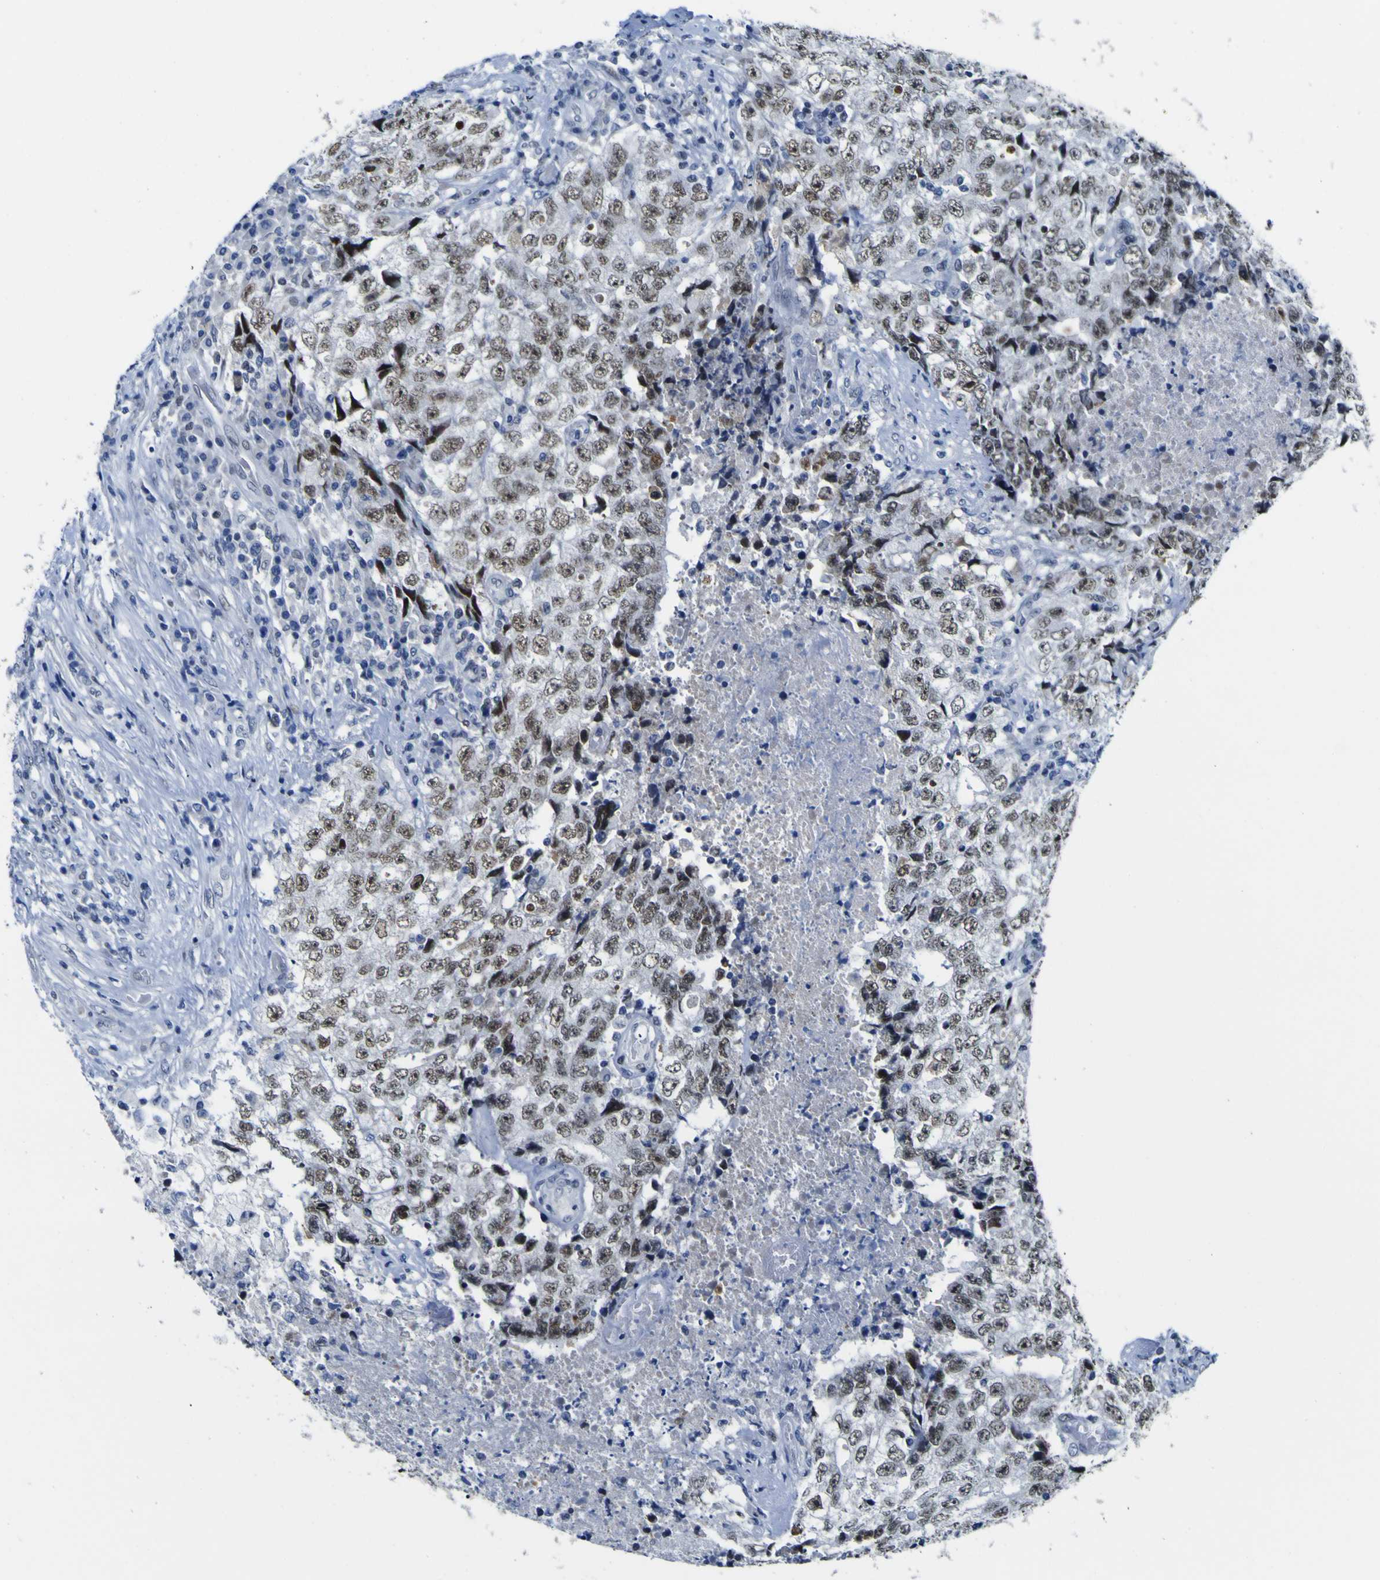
{"staining": {"intensity": "moderate", "quantity": ">75%", "location": "nuclear"}, "tissue": "testis cancer", "cell_type": "Tumor cells", "image_type": "cancer", "snomed": [{"axis": "morphology", "description": "Necrosis, NOS"}, {"axis": "morphology", "description": "Carcinoma, Embryonal, NOS"}, {"axis": "topography", "description": "Testis"}], "caption": "Protein staining of testis cancer (embryonal carcinoma) tissue reveals moderate nuclear expression in approximately >75% of tumor cells. The protein of interest is shown in brown color, while the nuclei are stained blue.", "gene": "MBD3", "patient": {"sex": "male", "age": 19}}